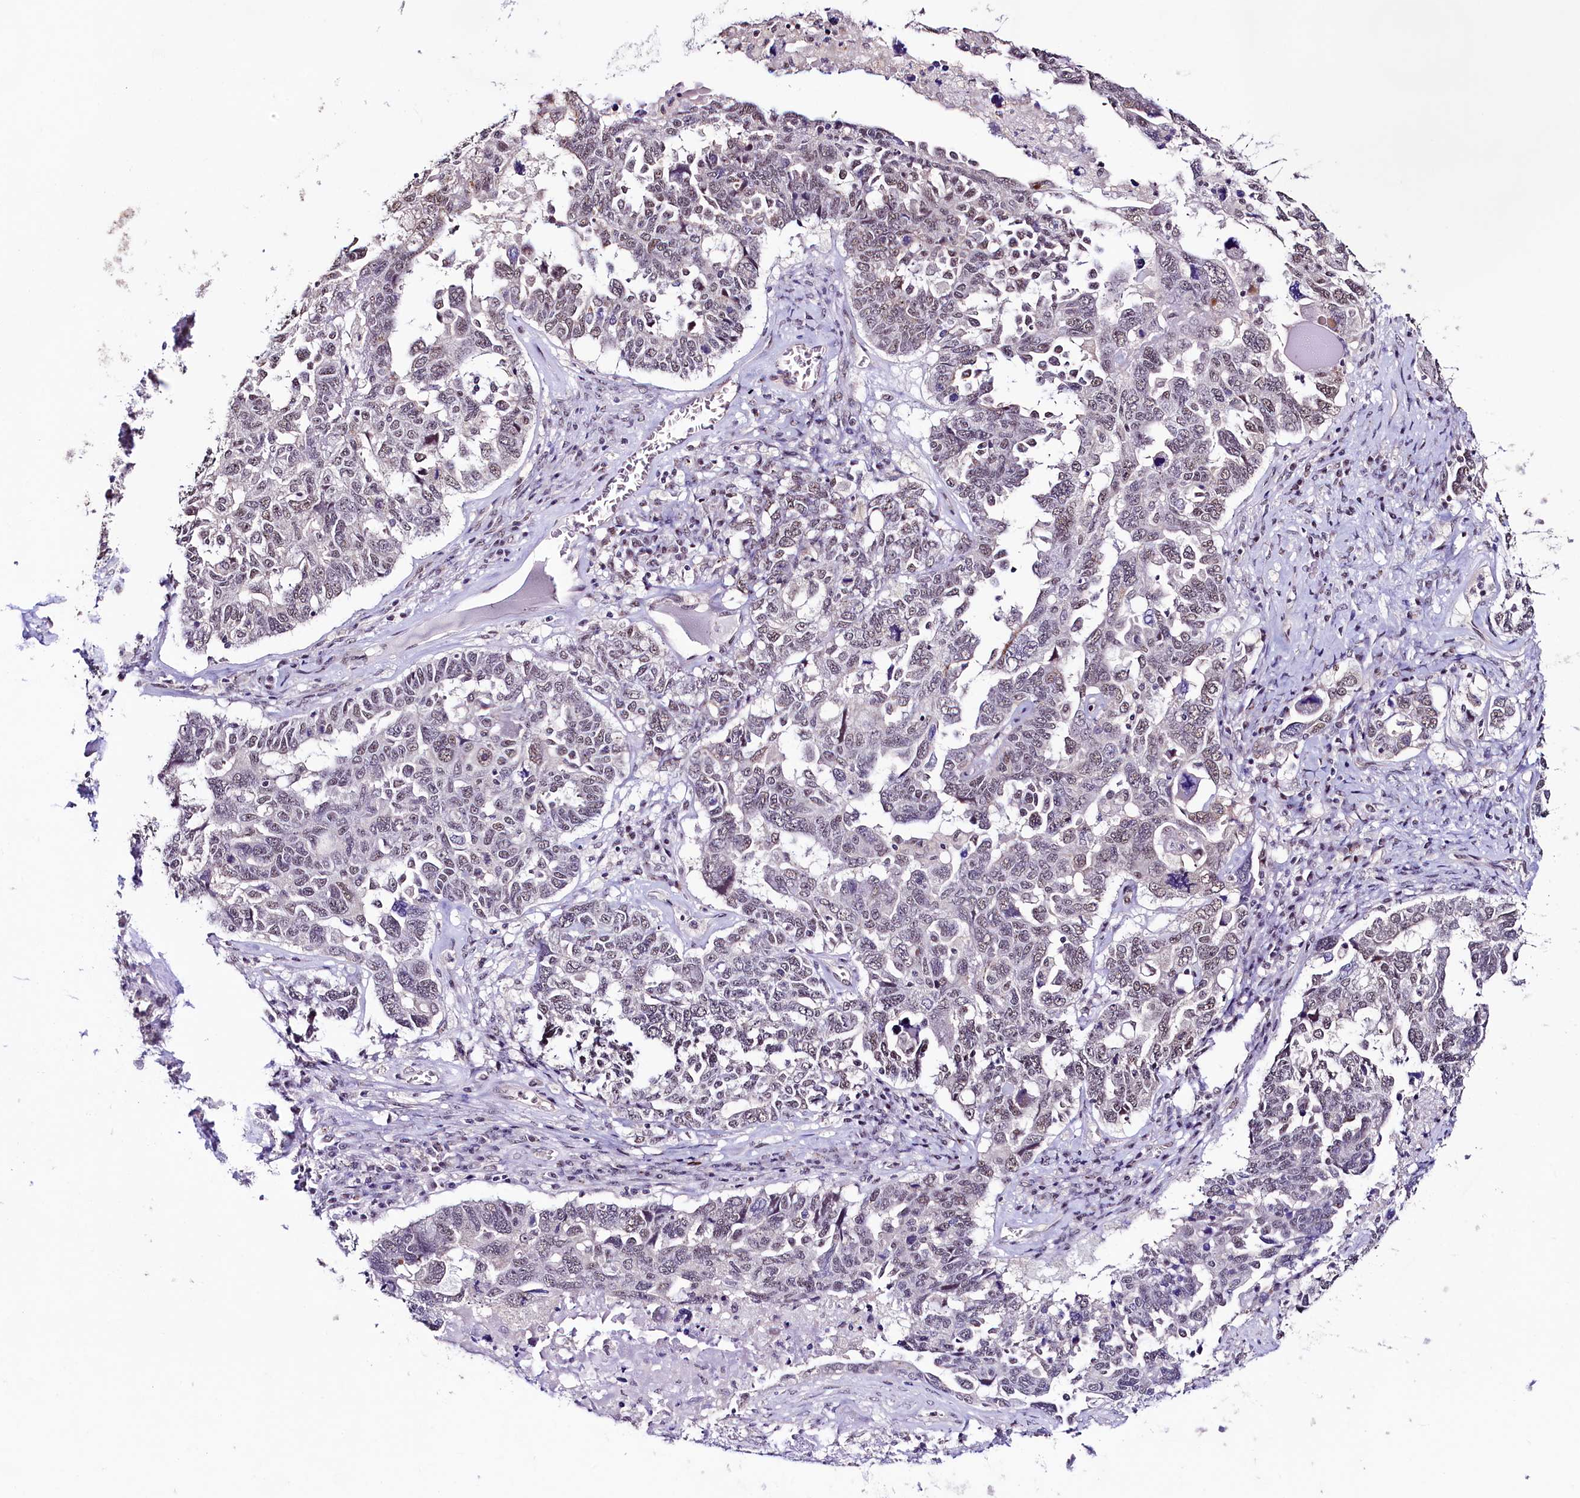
{"staining": {"intensity": "weak", "quantity": "<25%", "location": "nuclear"}, "tissue": "ovarian cancer", "cell_type": "Tumor cells", "image_type": "cancer", "snomed": [{"axis": "morphology", "description": "Carcinoma, endometroid"}, {"axis": "topography", "description": "Ovary"}], "caption": "This is an IHC photomicrograph of endometroid carcinoma (ovarian). There is no positivity in tumor cells.", "gene": "SFSWAP", "patient": {"sex": "female", "age": 62}}